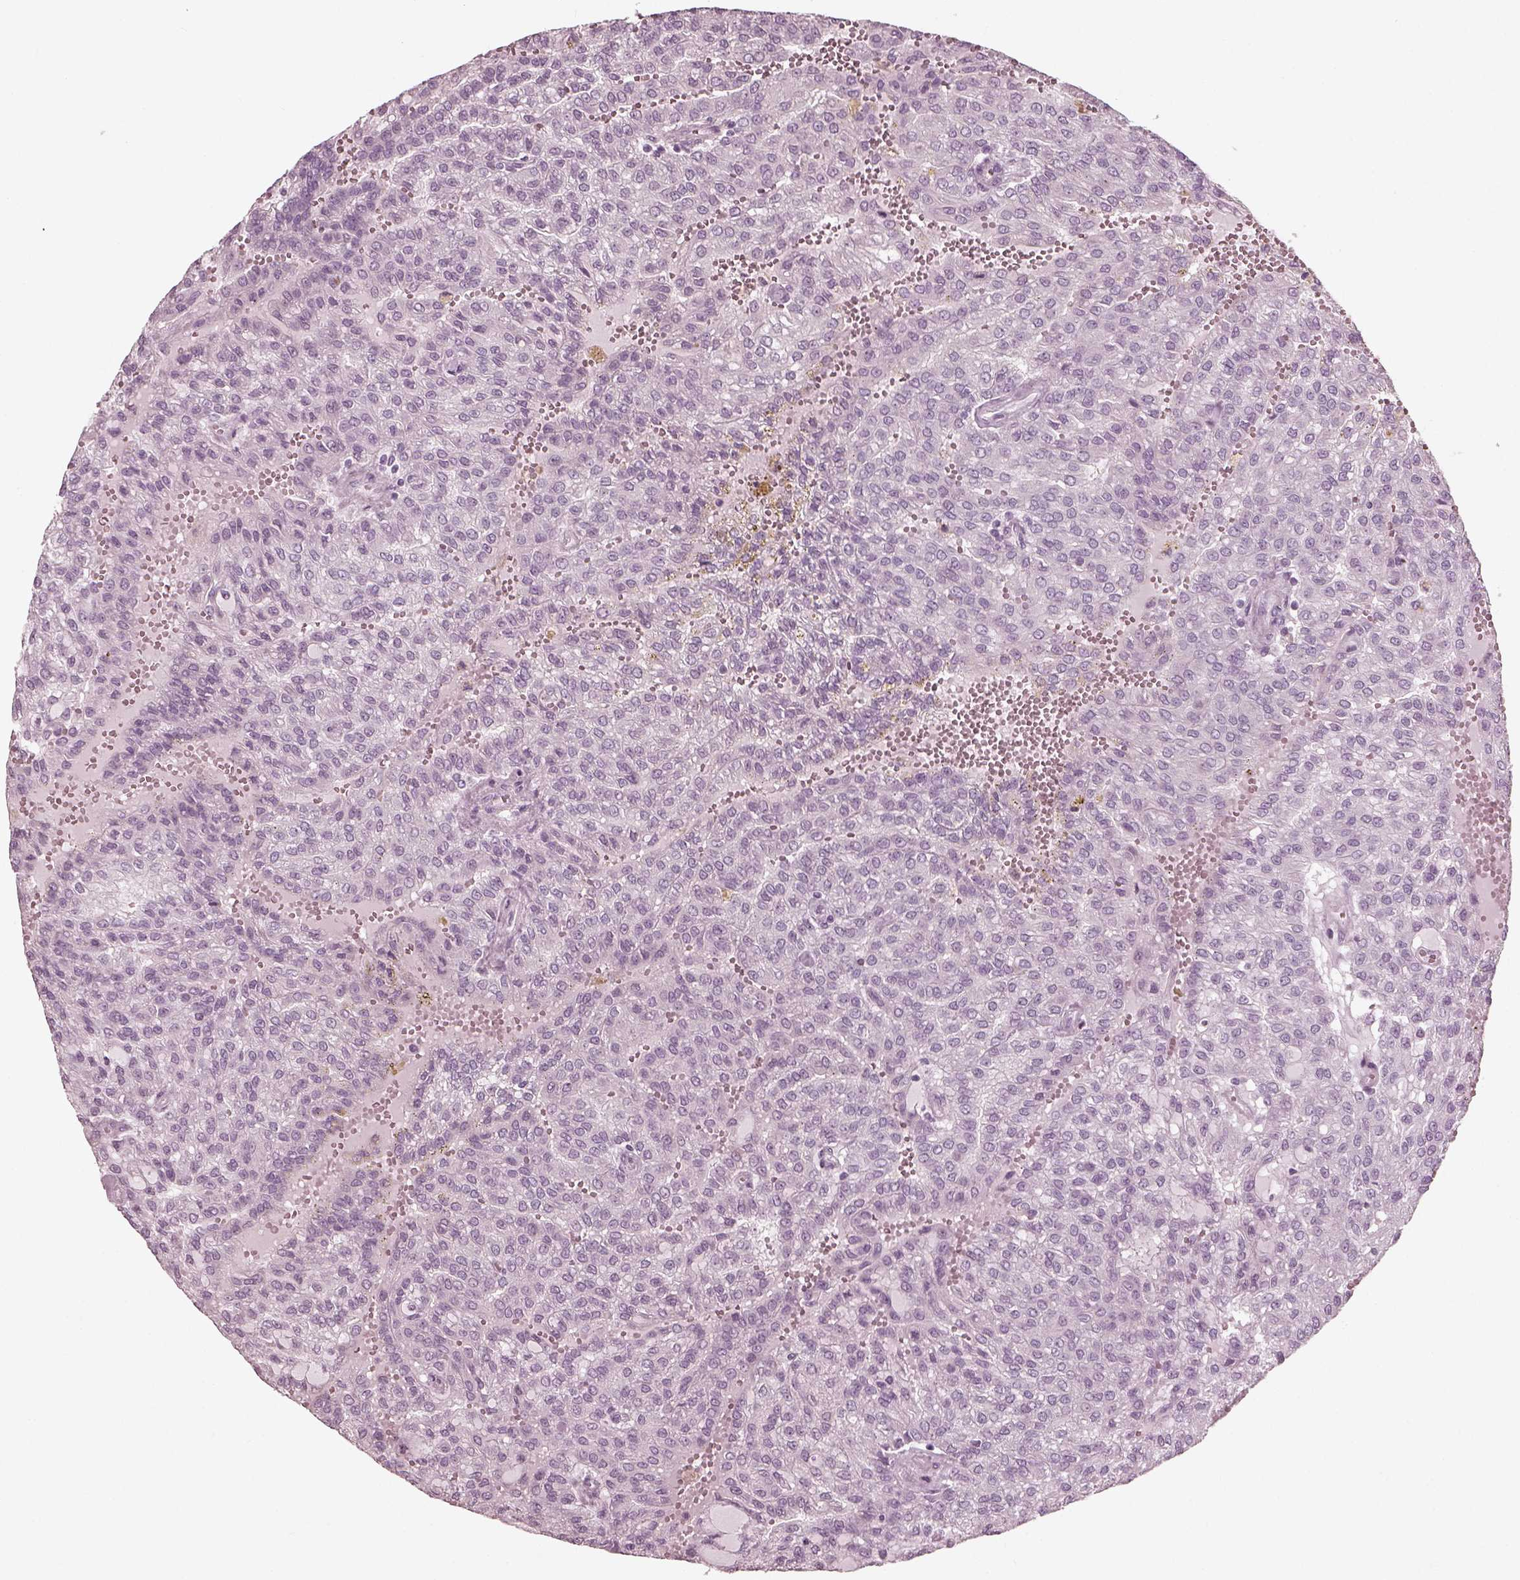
{"staining": {"intensity": "negative", "quantity": "none", "location": "none"}, "tissue": "renal cancer", "cell_type": "Tumor cells", "image_type": "cancer", "snomed": [{"axis": "morphology", "description": "Adenocarcinoma, NOS"}, {"axis": "topography", "description": "Kidney"}], "caption": "Immunohistochemistry photomicrograph of neoplastic tissue: human renal cancer stained with DAB exhibits no significant protein positivity in tumor cells.", "gene": "CNTN1", "patient": {"sex": "male", "age": 63}}